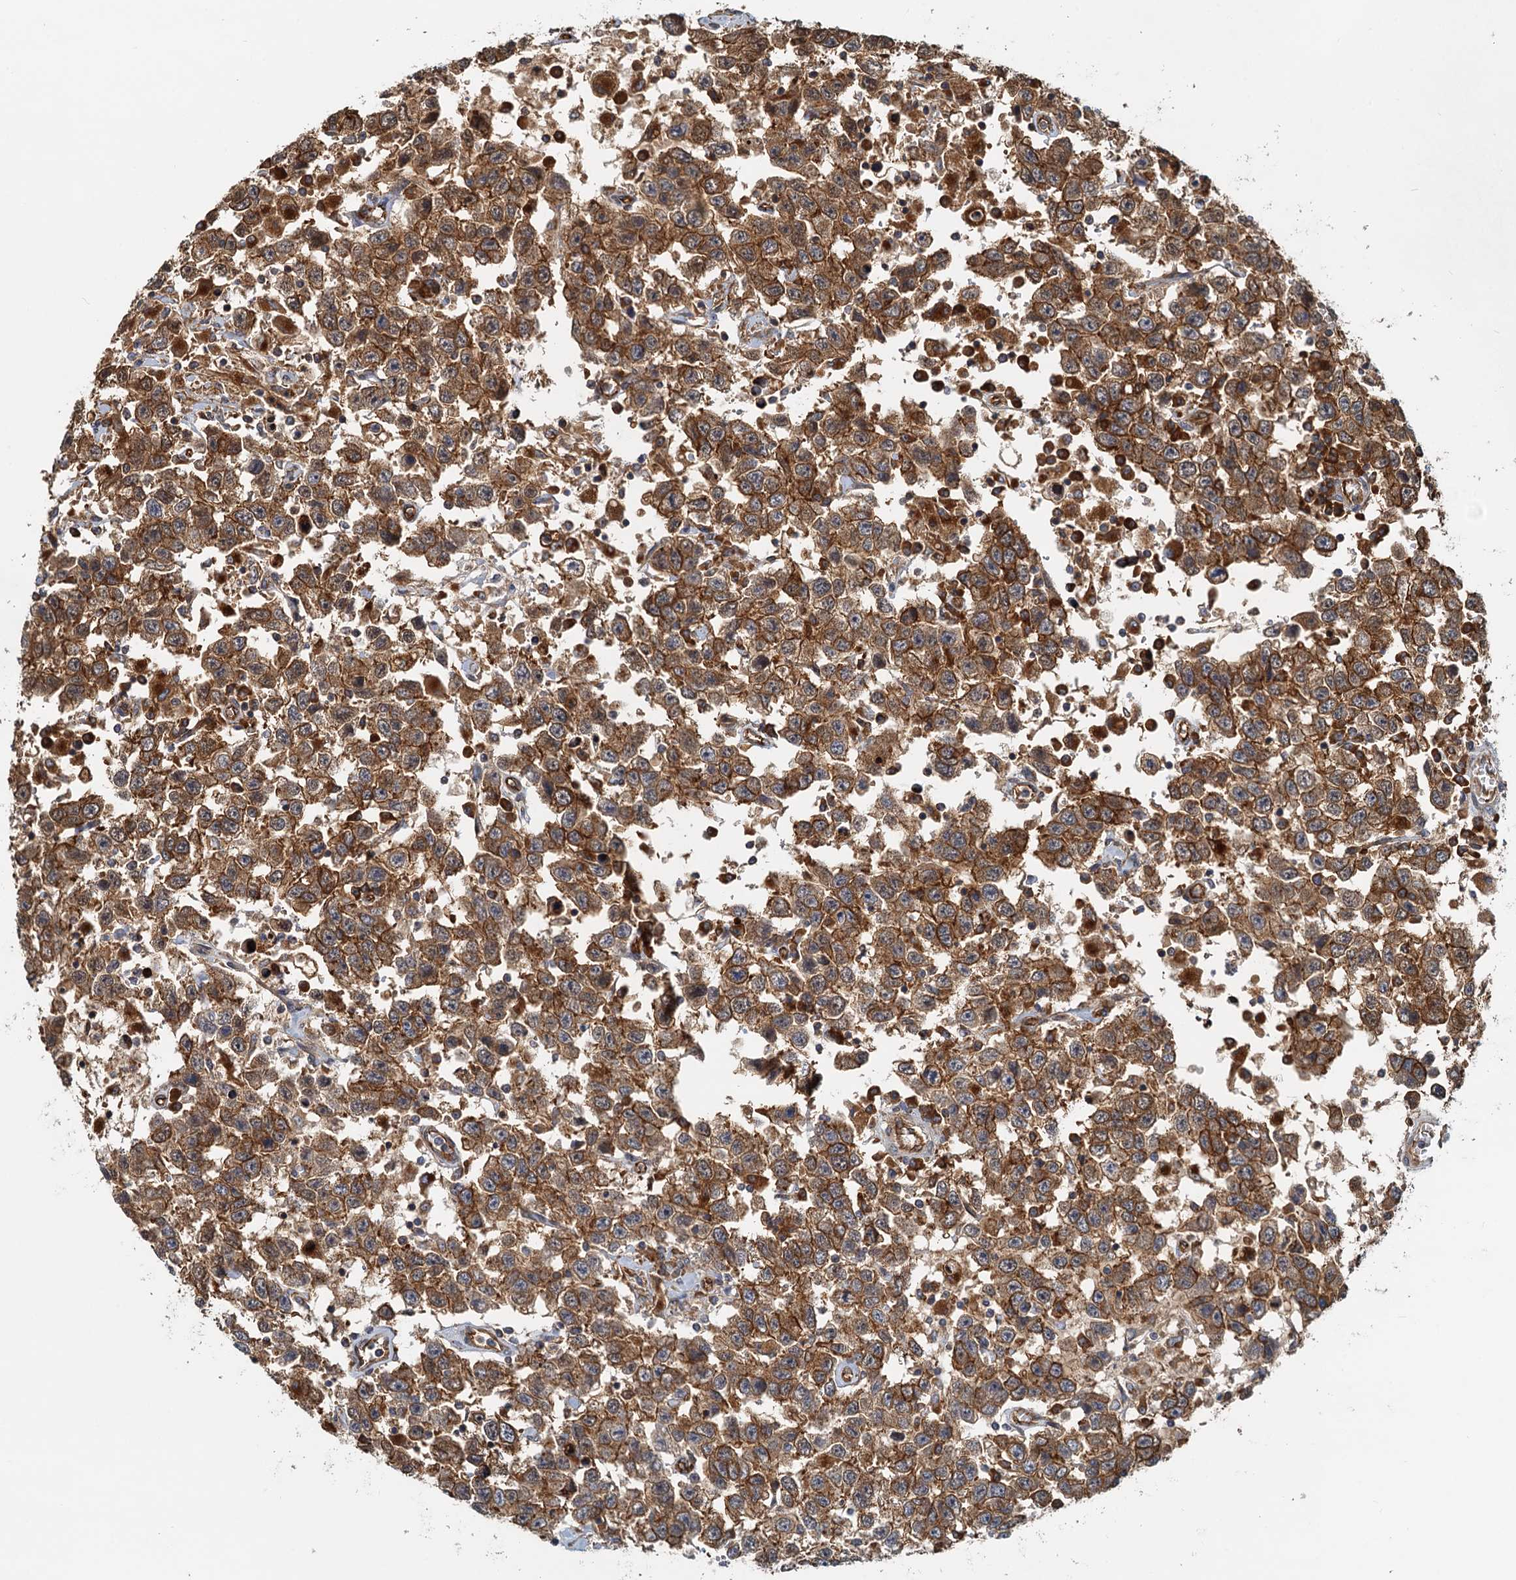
{"staining": {"intensity": "moderate", "quantity": ">75%", "location": "cytoplasmic/membranous"}, "tissue": "testis cancer", "cell_type": "Tumor cells", "image_type": "cancer", "snomed": [{"axis": "morphology", "description": "Seminoma, NOS"}, {"axis": "topography", "description": "Testis"}], "caption": "Immunohistochemical staining of human seminoma (testis) demonstrates medium levels of moderate cytoplasmic/membranous protein staining in about >75% of tumor cells. Using DAB (3,3'-diaminobenzidine) (brown) and hematoxylin (blue) stains, captured at high magnification using brightfield microscopy.", "gene": "NIPAL3", "patient": {"sex": "male", "age": 41}}